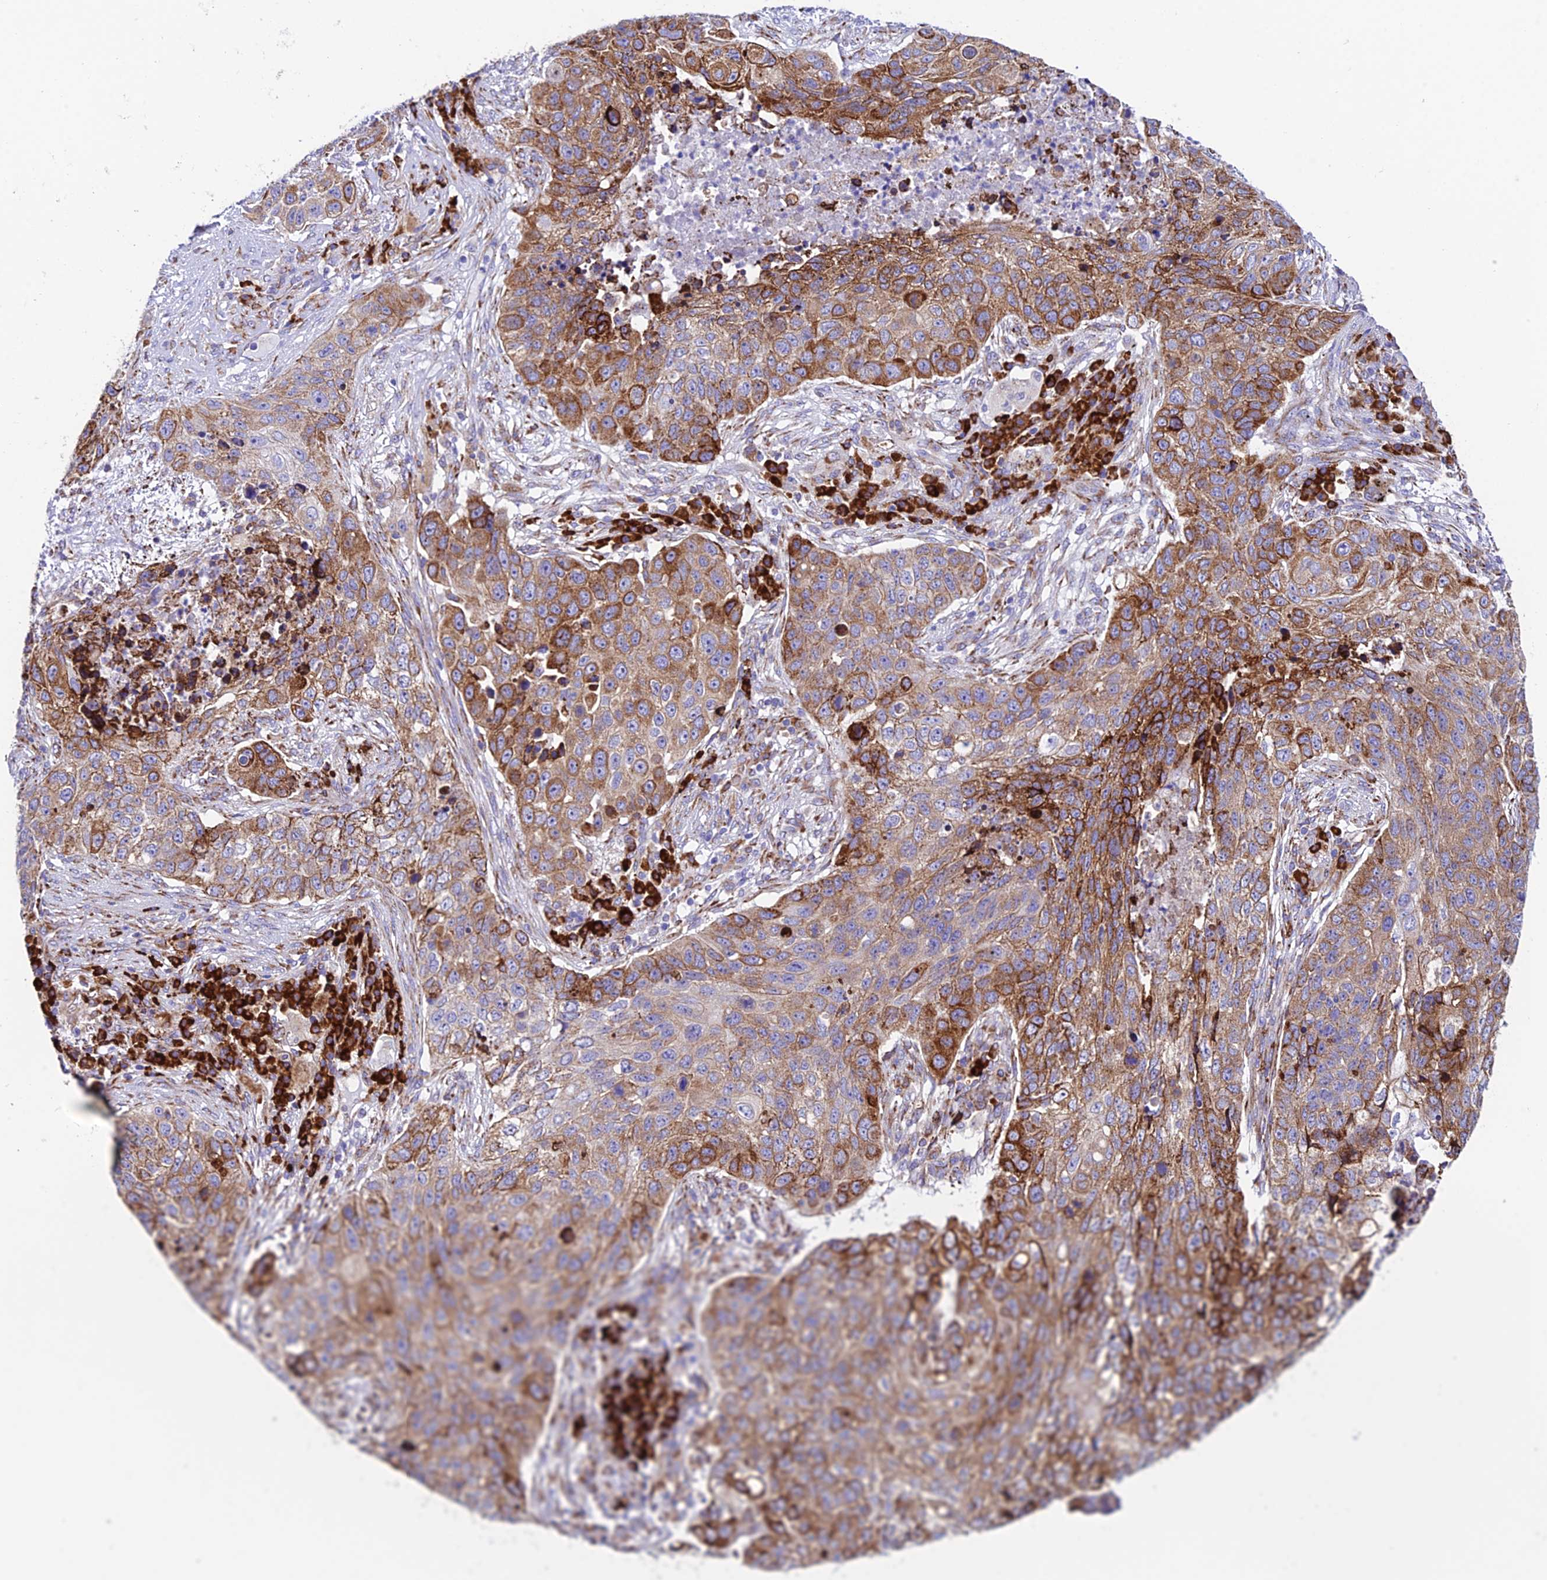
{"staining": {"intensity": "strong", "quantity": "25%-75%", "location": "cytoplasmic/membranous"}, "tissue": "lung cancer", "cell_type": "Tumor cells", "image_type": "cancer", "snomed": [{"axis": "morphology", "description": "Squamous cell carcinoma, NOS"}, {"axis": "topography", "description": "Lung"}], "caption": "Tumor cells demonstrate high levels of strong cytoplasmic/membranous expression in approximately 25%-75% of cells in human squamous cell carcinoma (lung).", "gene": "TUBGCP6", "patient": {"sex": "female", "age": 63}}